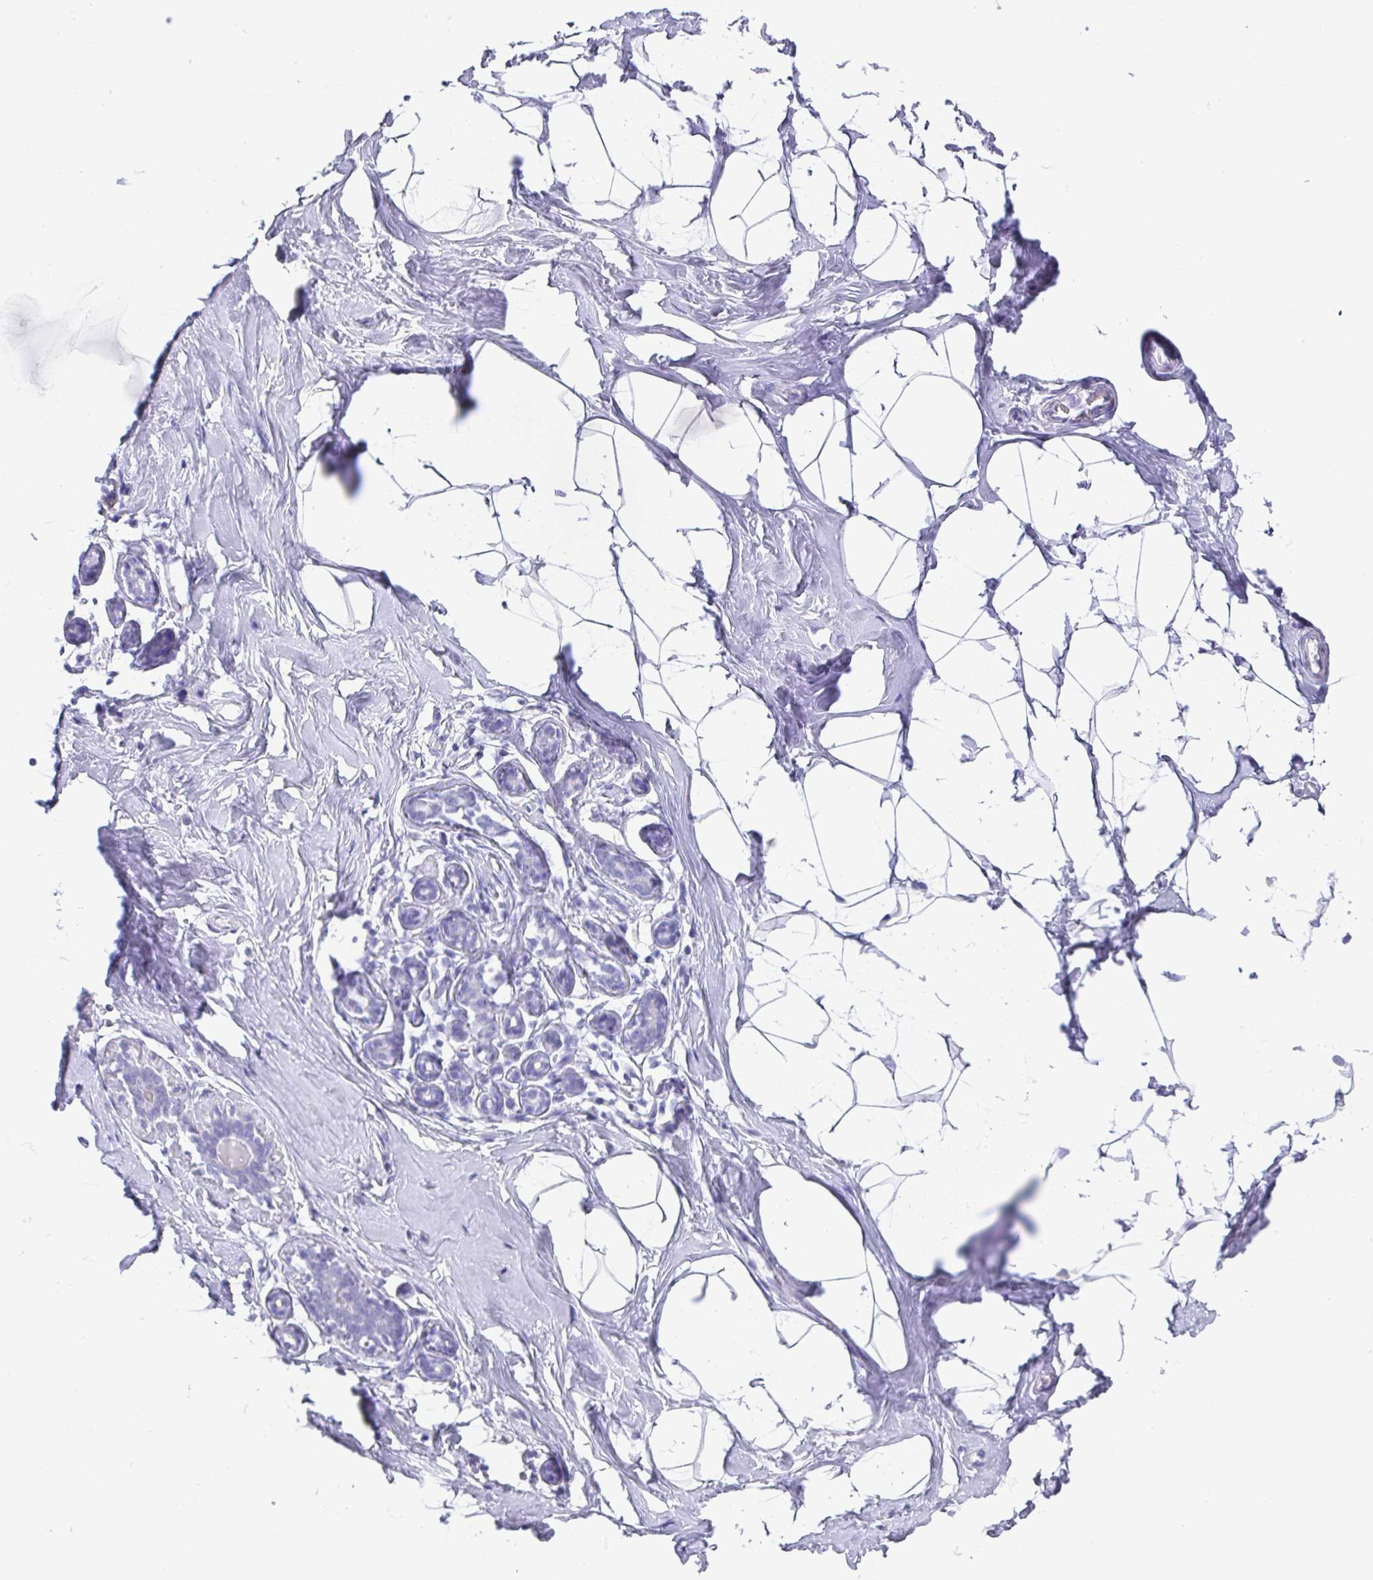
{"staining": {"intensity": "negative", "quantity": "none", "location": "none"}, "tissue": "breast", "cell_type": "Adipocytes", "image_type": "normal", "snomed": [{"axis": "morphology", "description": "Normal tissue, NOS"}, {"axis": "topography", "description": "Breast"}], "caption": "Photomicrograph shows no significant protein positivity in adipocytes of normal breast.", "gene": "SCGN", "patient": {"sex": "female", "age": 32}}